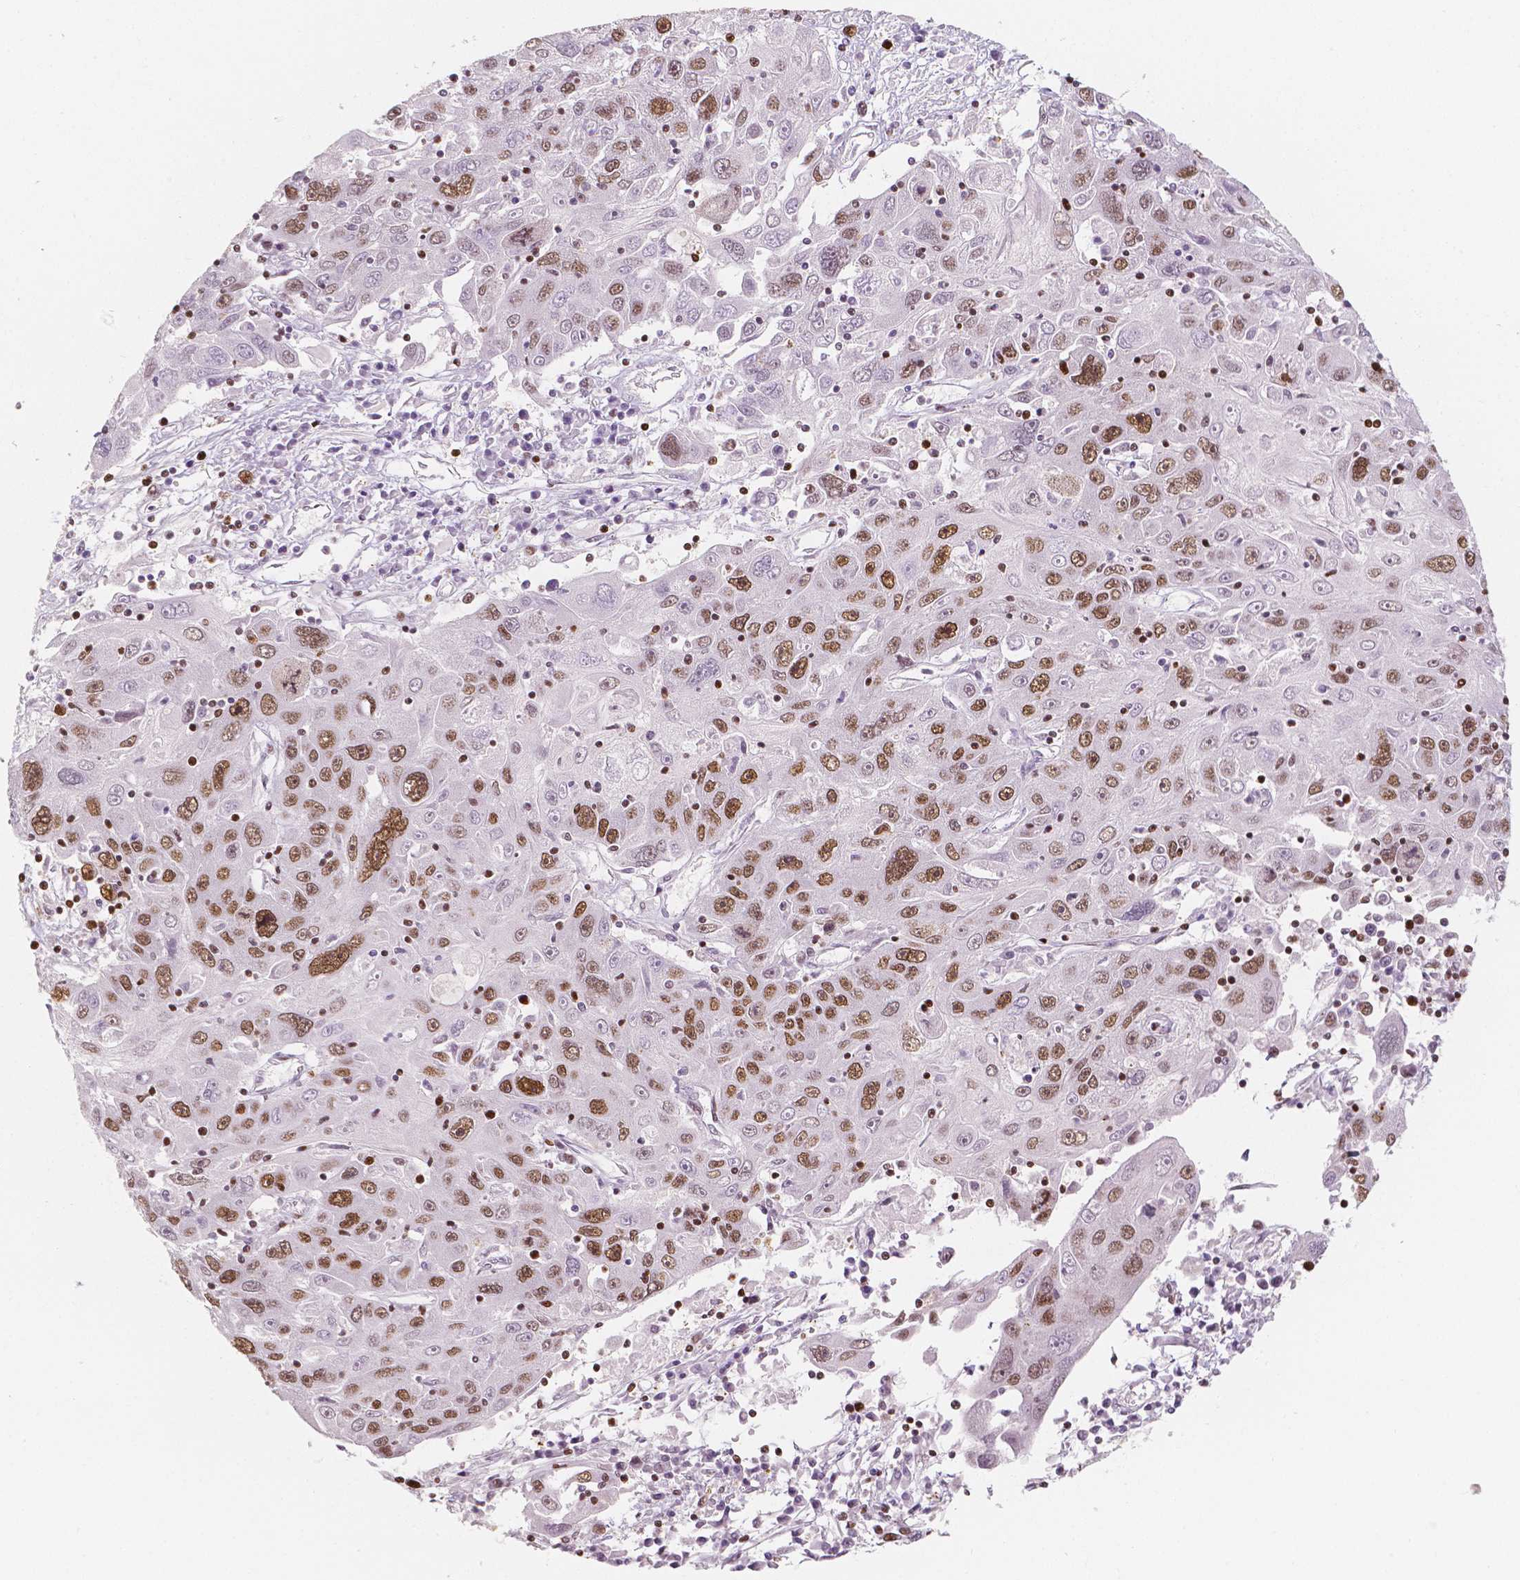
{"staining": {"intensity": "moderate", "quantity": ">75%", "location": "nuclear"}, "tissue": "stomach cancer", "cell_type": "Tumor cells", "image_type": "cancer", "snomed": [{"axis": "morphology", "description": "Adenocarcinoma, NOS"}, {"axis": "topography", "description": "Stomach"}], "caption": "A medium amount of moderate nuclear expression is present in about >75% of tumor cells in stomach cancer tissue. (DAB = brown stain, brightfield microscopy at high magnification).", "gene": "HDAC1", "patient": {"sex": "male", "age": 56}}